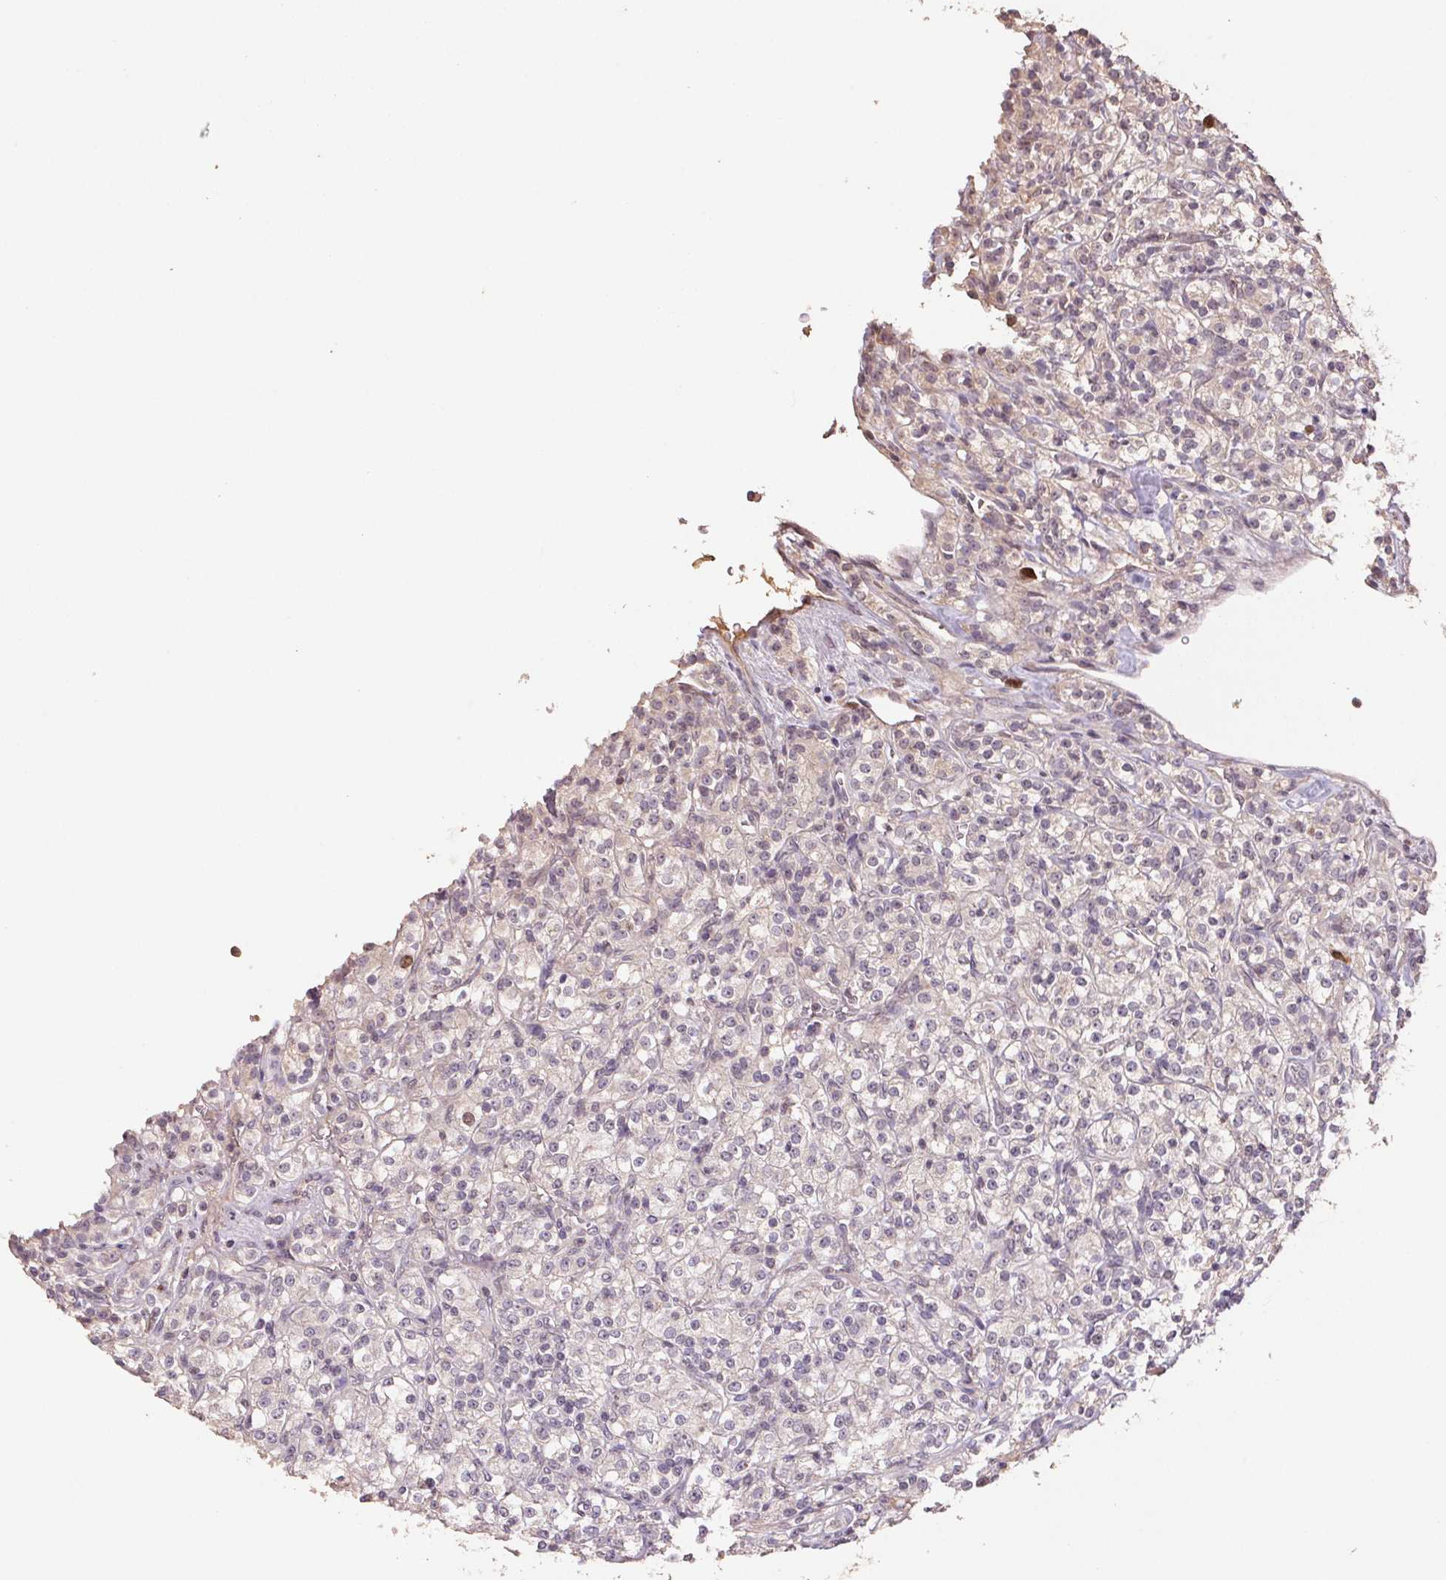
{"staining": {"intensity": "negative", "quantity": "none", "location": "none"}, "tissue": "renal cancer", "cell_type": "Tumor cells", "image_type": "cancer", "snomed": [{"axis": "morphology", "description": "Adenocarcinoma, NOS"}, {"axis": "topography", "description": "Kidney"}], "caption": "The immunohistochemistry (IHC) micrograph has no significant expression in tumor cells of renal adenocarcinoma tissue.", "gene": "CENPF", "patient": {"sex": "male", "age": 77}}